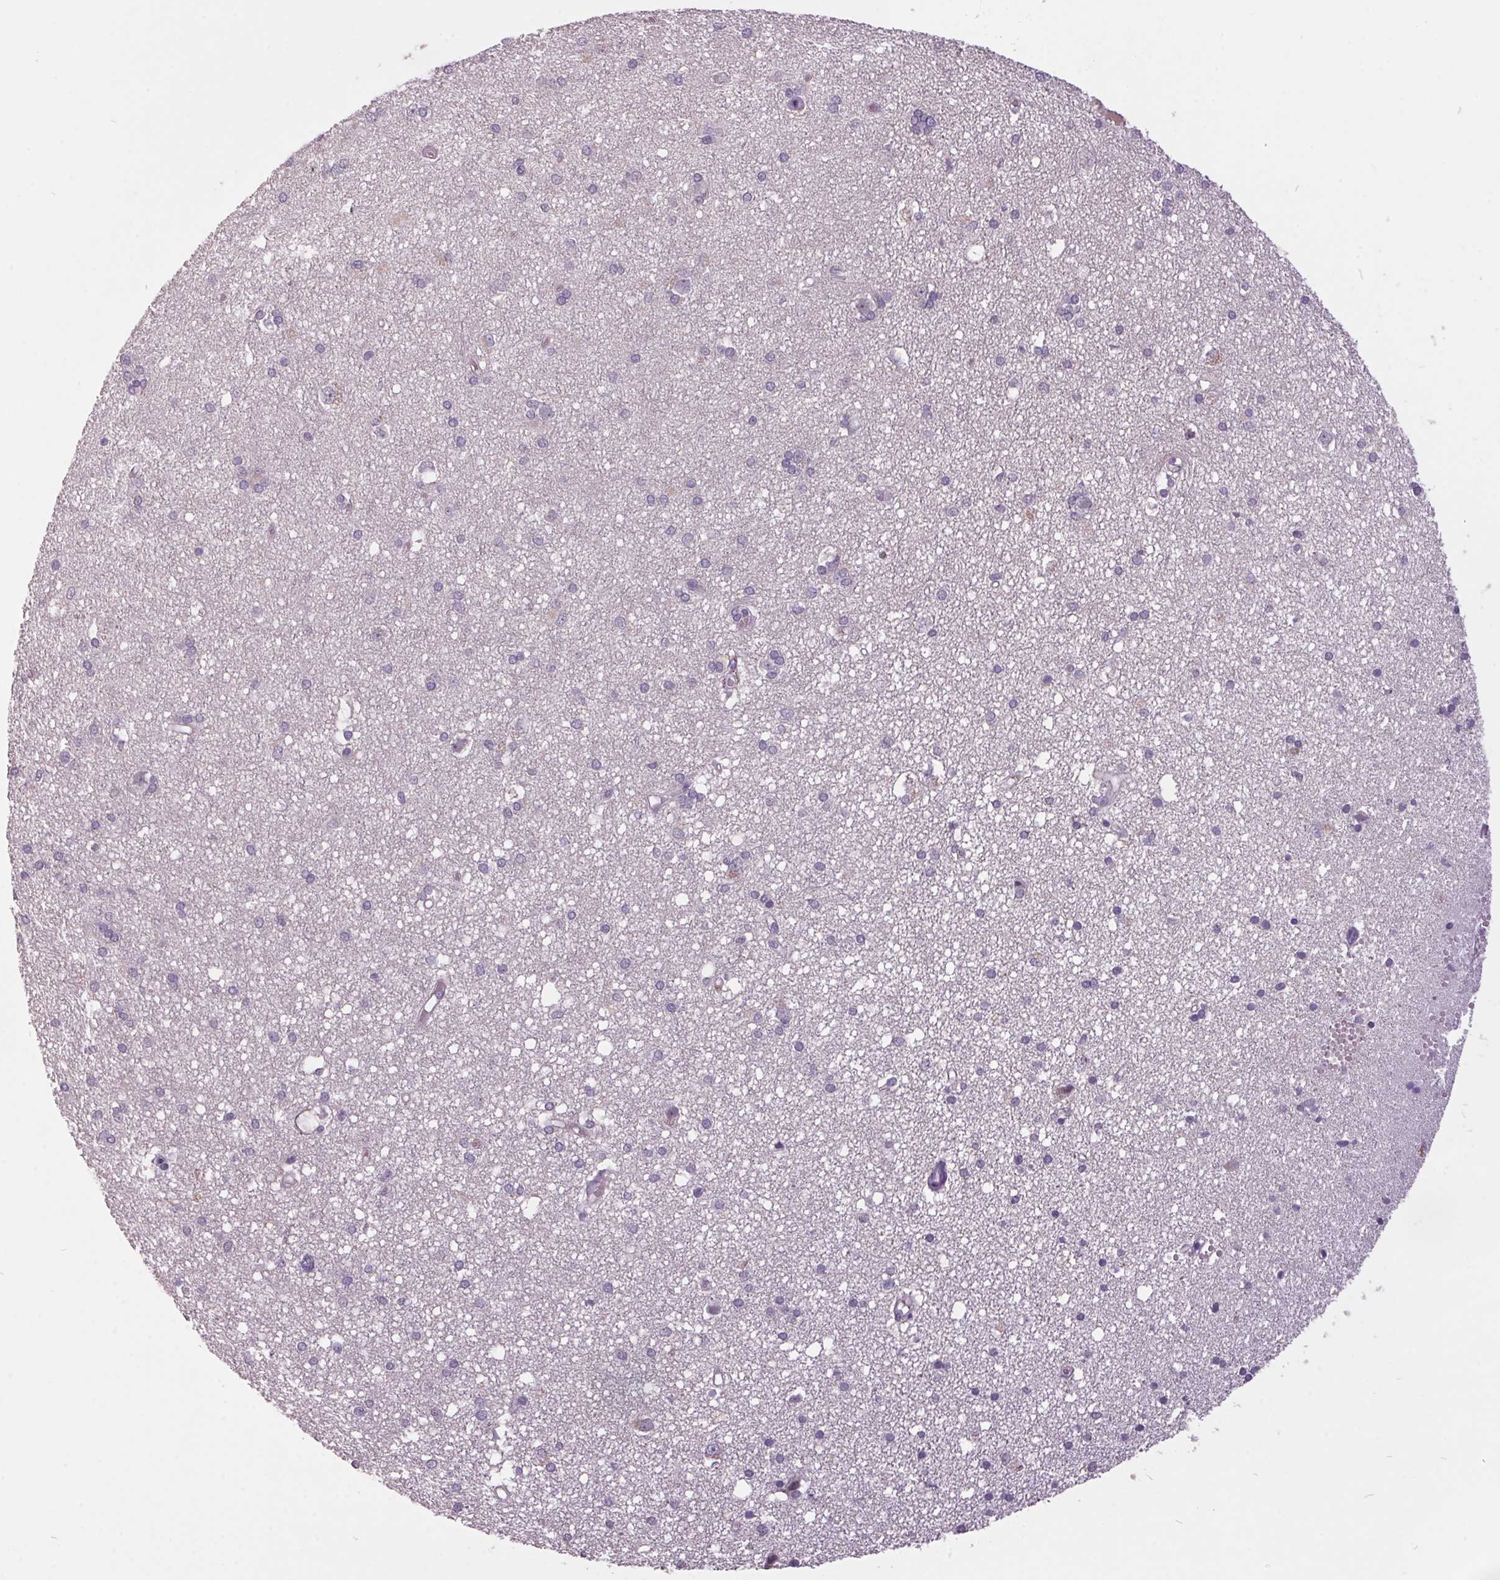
{"staining": {"intensity": "negative", "quantity": "none", "location": "none"}, "tissue": "cerebral cortex", "cell_type": "Endothelial cells", "image_type": "normal", "snomed": [{"axis": "morphology", "description": "Normal tissue, NOS"}, {"axis": "morphology", "description": "Glioma, malignant, High grade"}, {"axis": "topography", "description": "Cerebral cortex"}], "caption": "Photomicrograph shows no protein positivity in endothelial cells of normal cerebral cortex.", "gene": "C2orf16", "patient": {"sex": "male", "age": 71}}